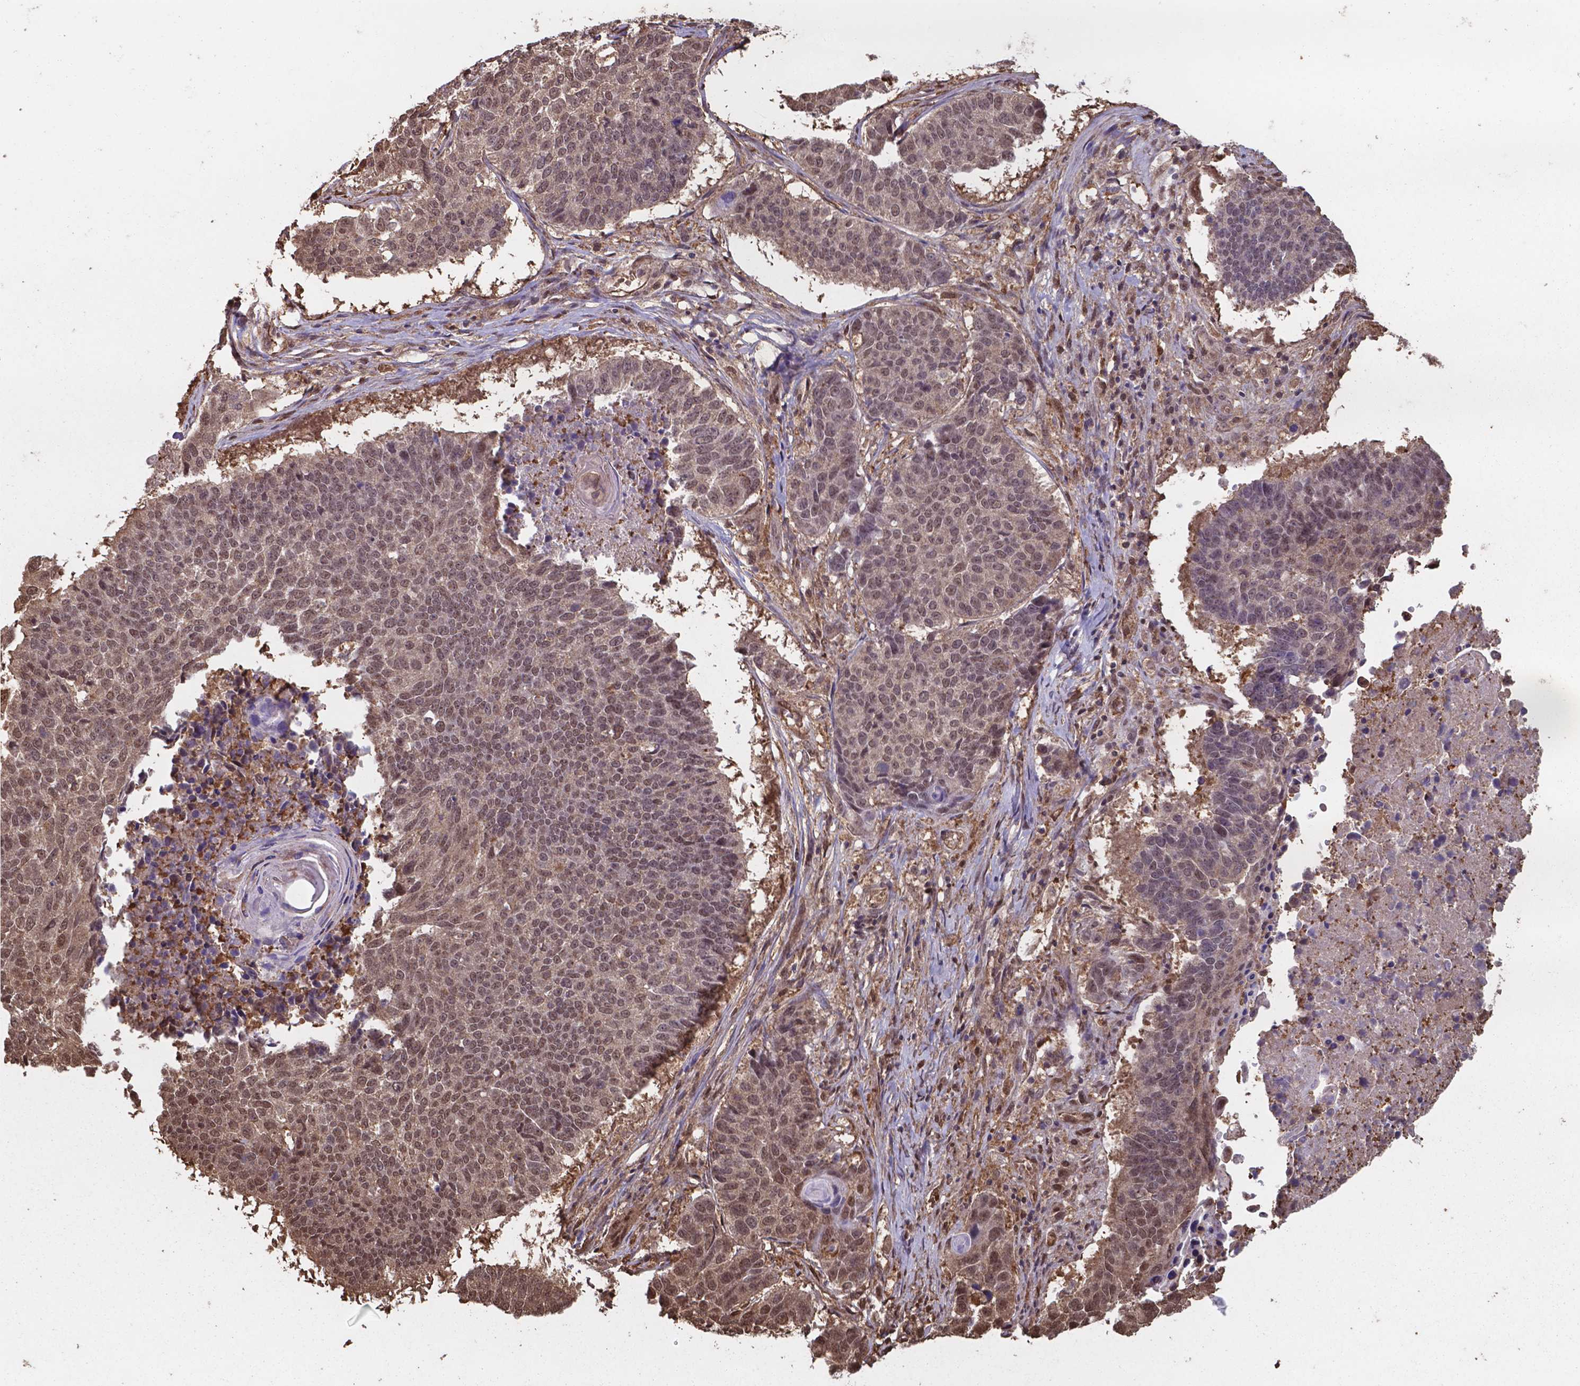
{"staining": {"intensity": "moderate", "quantity": ">75%", "location": "cytoplasmic/membranous,nuclear"}, "tissue": "lung cancer", "cell_type": "Tumor cells", "image_type": "cancer", "snomed": [{"axis": "morphology", "description": "Squamous cell carcinoma, NOS"}, {"axis": "topography", "description": "Lung"}], "caption": "Immunohistochemical staining of human lung squamous cell carcinoma reveals moderate cytoplasmic/membranous and nuclear protein expression in approximately >75% of tumor cells.", "gene": "CHP2", "patient": {"sex": "male", "age": 73}}